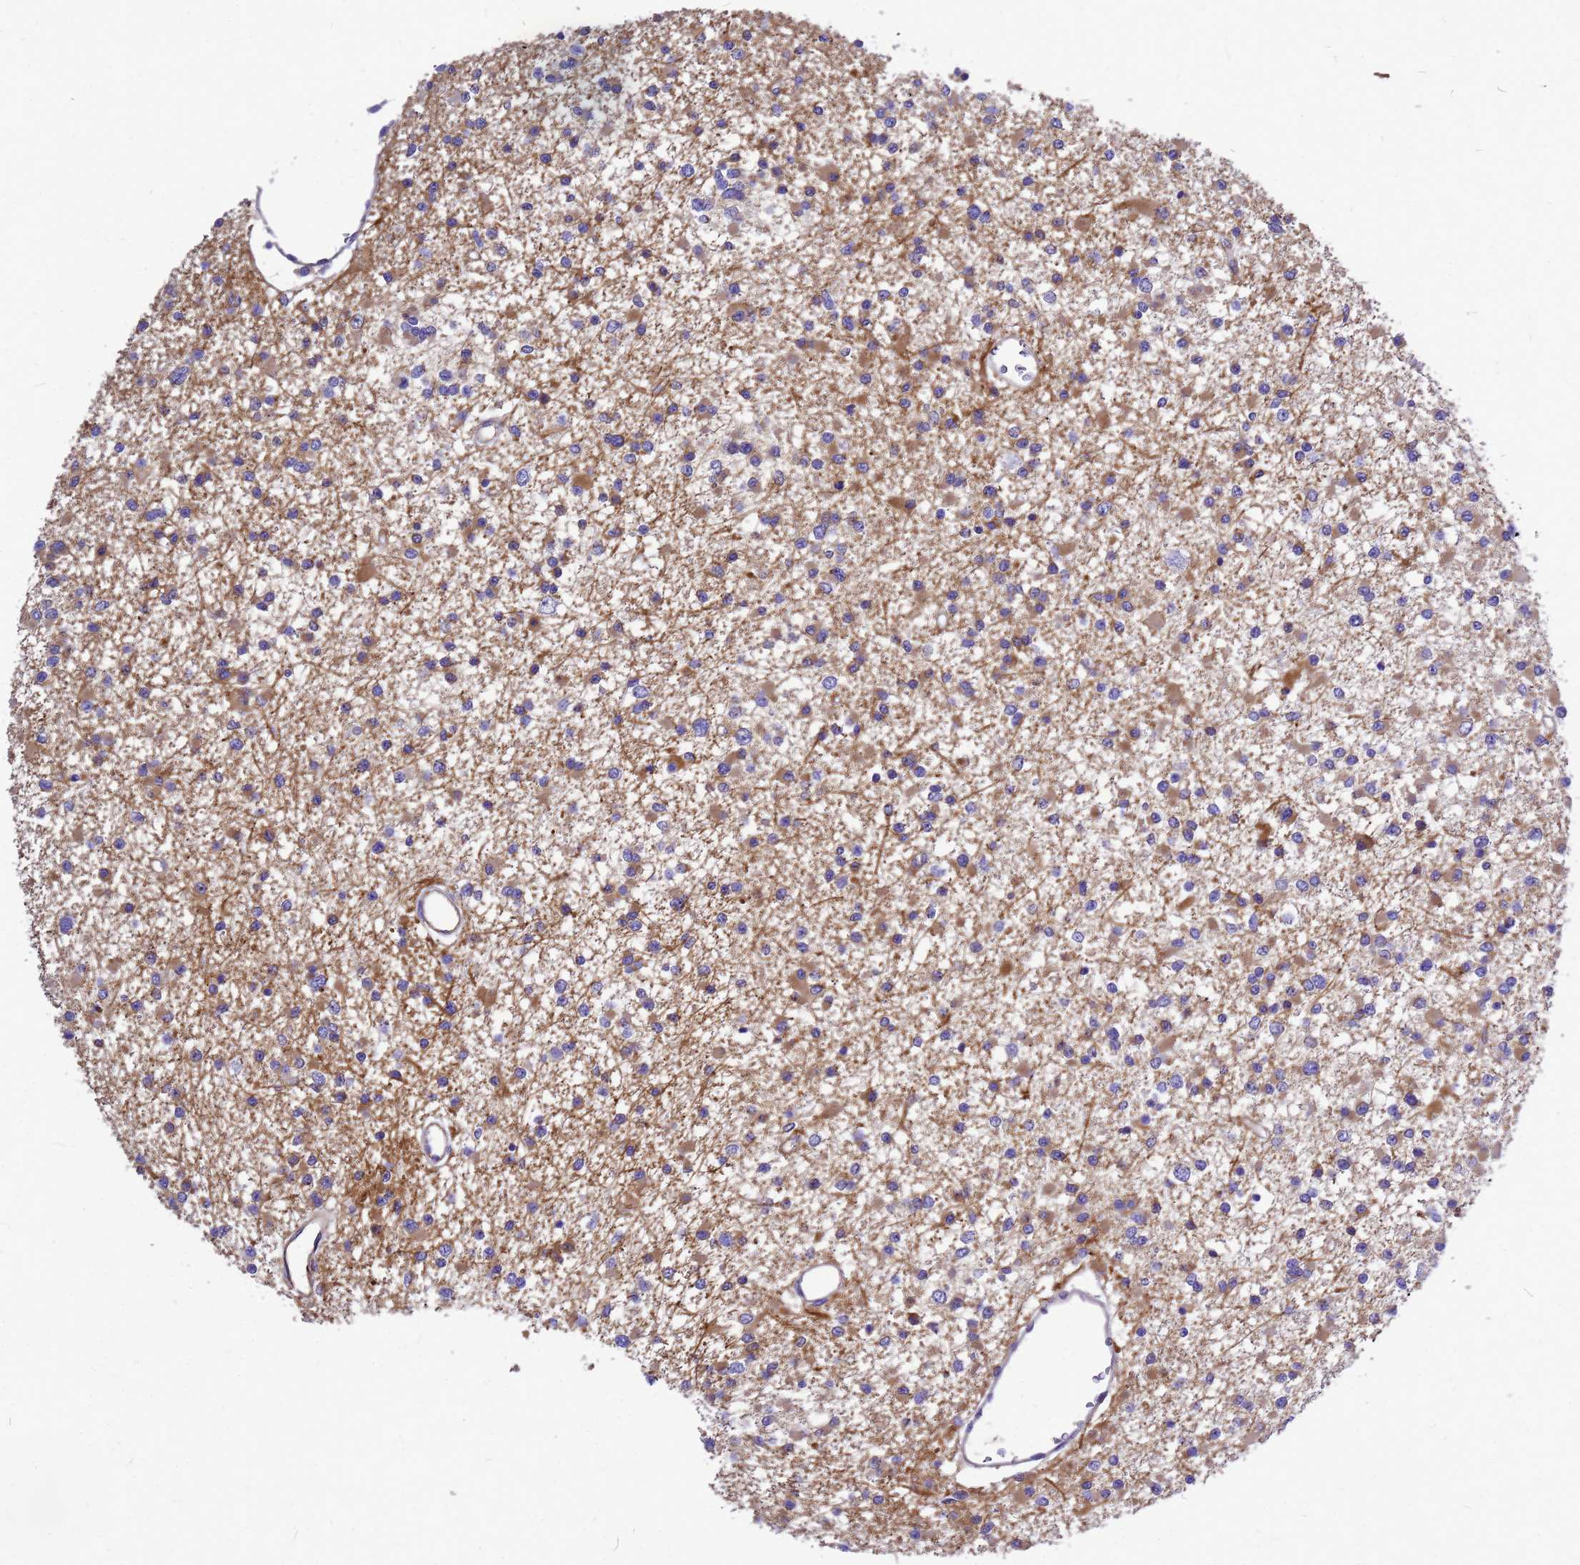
{"staining": {"intensity": "moderate", "quantity": "<25%", "location": "cytoplasmic/membranous"}, "tissue": "glioma", "cell_type": "Tumor cells", "image_type": "cancer", "snomed": [{"axis": "morphology", "description": "Glioma, malignant, Low grade"}, {"axis": "topography", "description": "Brain"}], "caption": "DAB immunohistochemical staining of malignant glioma (low-grade) reveals moderate cytoplasmic/membranous protein expression in approximately <25% of tumor cells. Ihc stains the protein in brown and the nuclei are stained blue.", "gene": "FBXW5", "patient": {"sex": "female", "age": 22}}